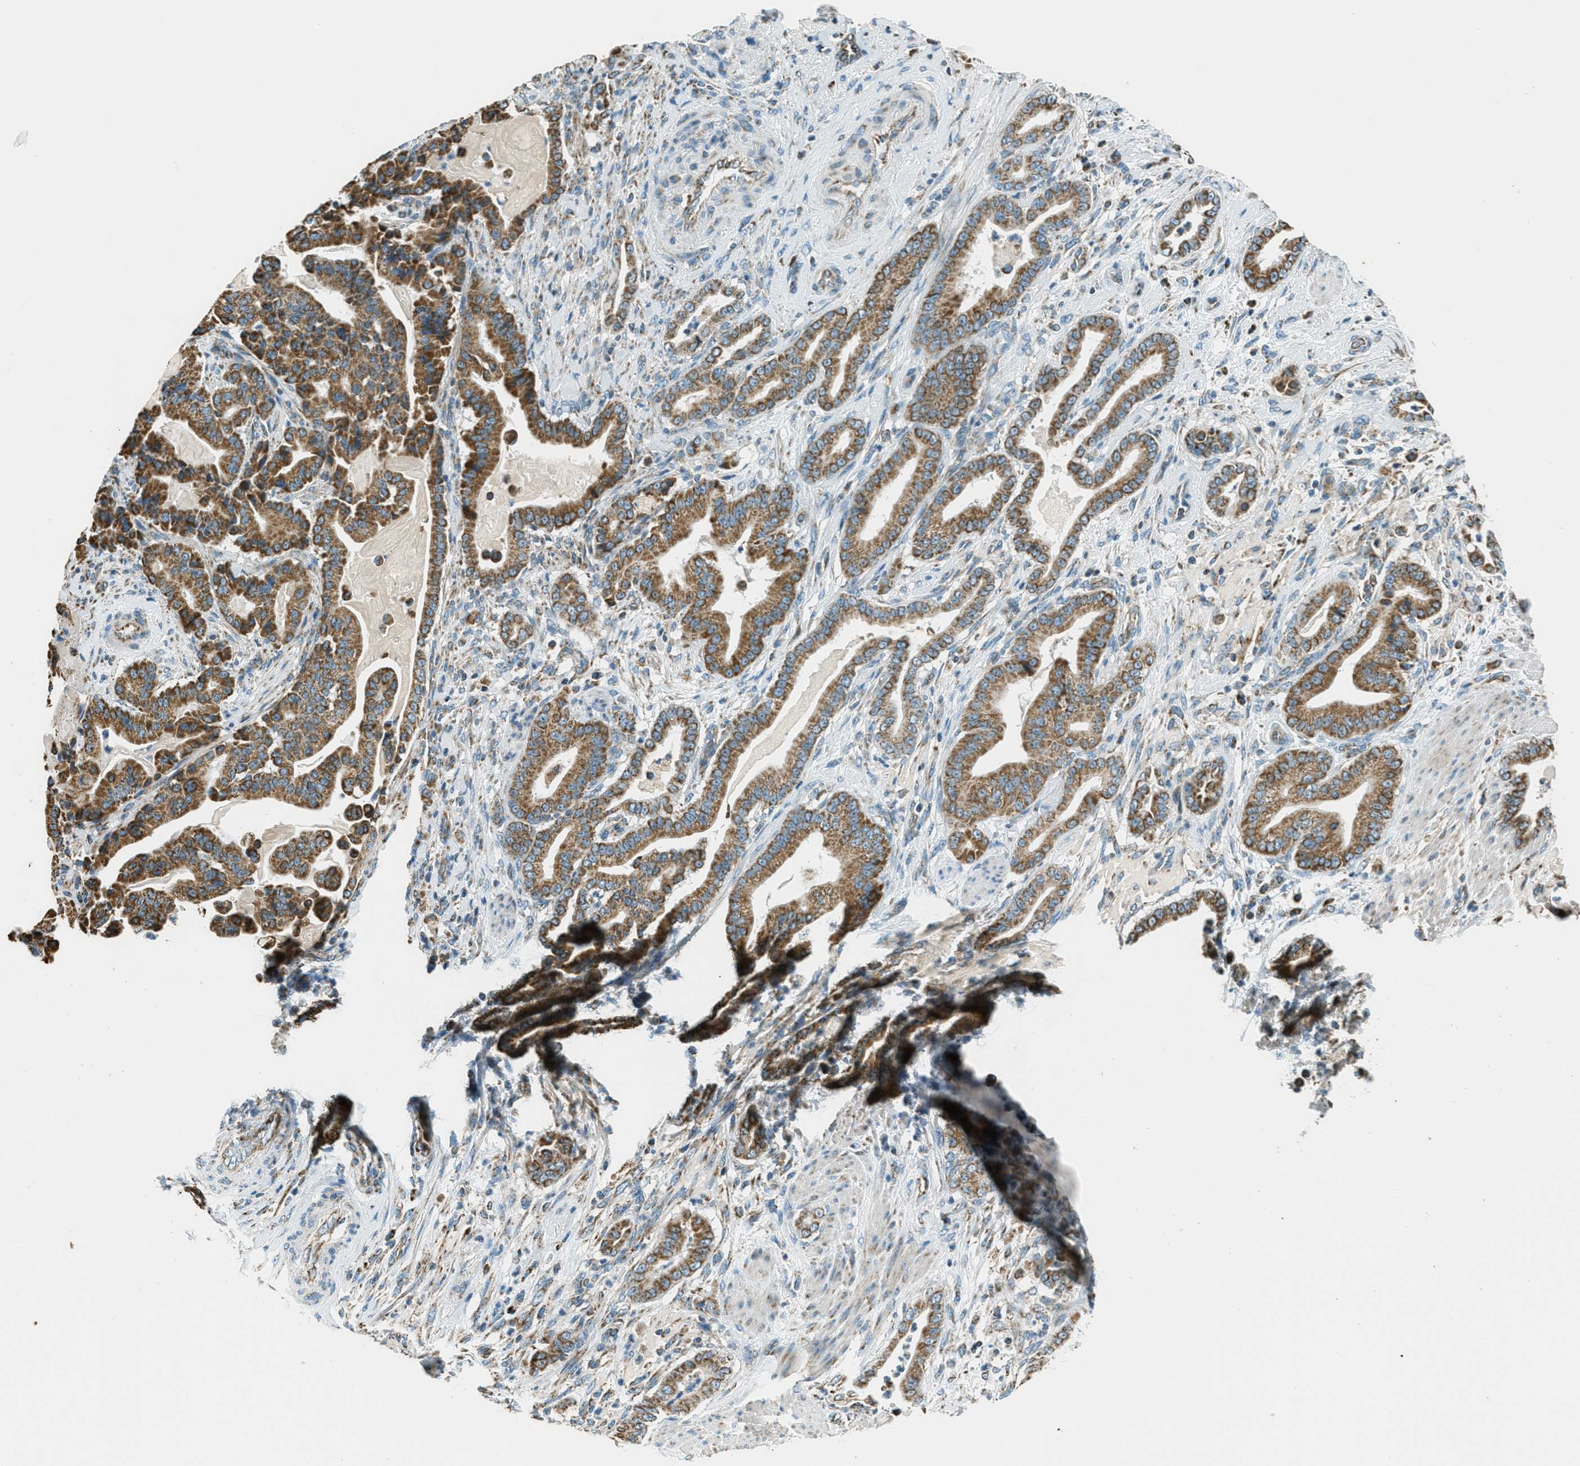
{"staining": {"intensity": "strong", "quantity": ">75%", "location": "cytoplasmic/membranous"}, "tissue": "pancreatic cancer", "cell_type": "Tumor cells", "image_type": "cancer", "snomed": [{"axis": "morphology", "description": "Normal tissue, NOS"}, {"axis": "morphology", "description": "Adenocarcinoma, NOS"}, {"axis": "topography", "description": "Pancreas"}], "caption": "Pancreatic cancer stained for a protein (brown) shows strong cytoplasmic/membranous positive expression in about >75% of tumor cells.", "gene": "CHST15", "patient": {"sex": "male", "age": 63}}